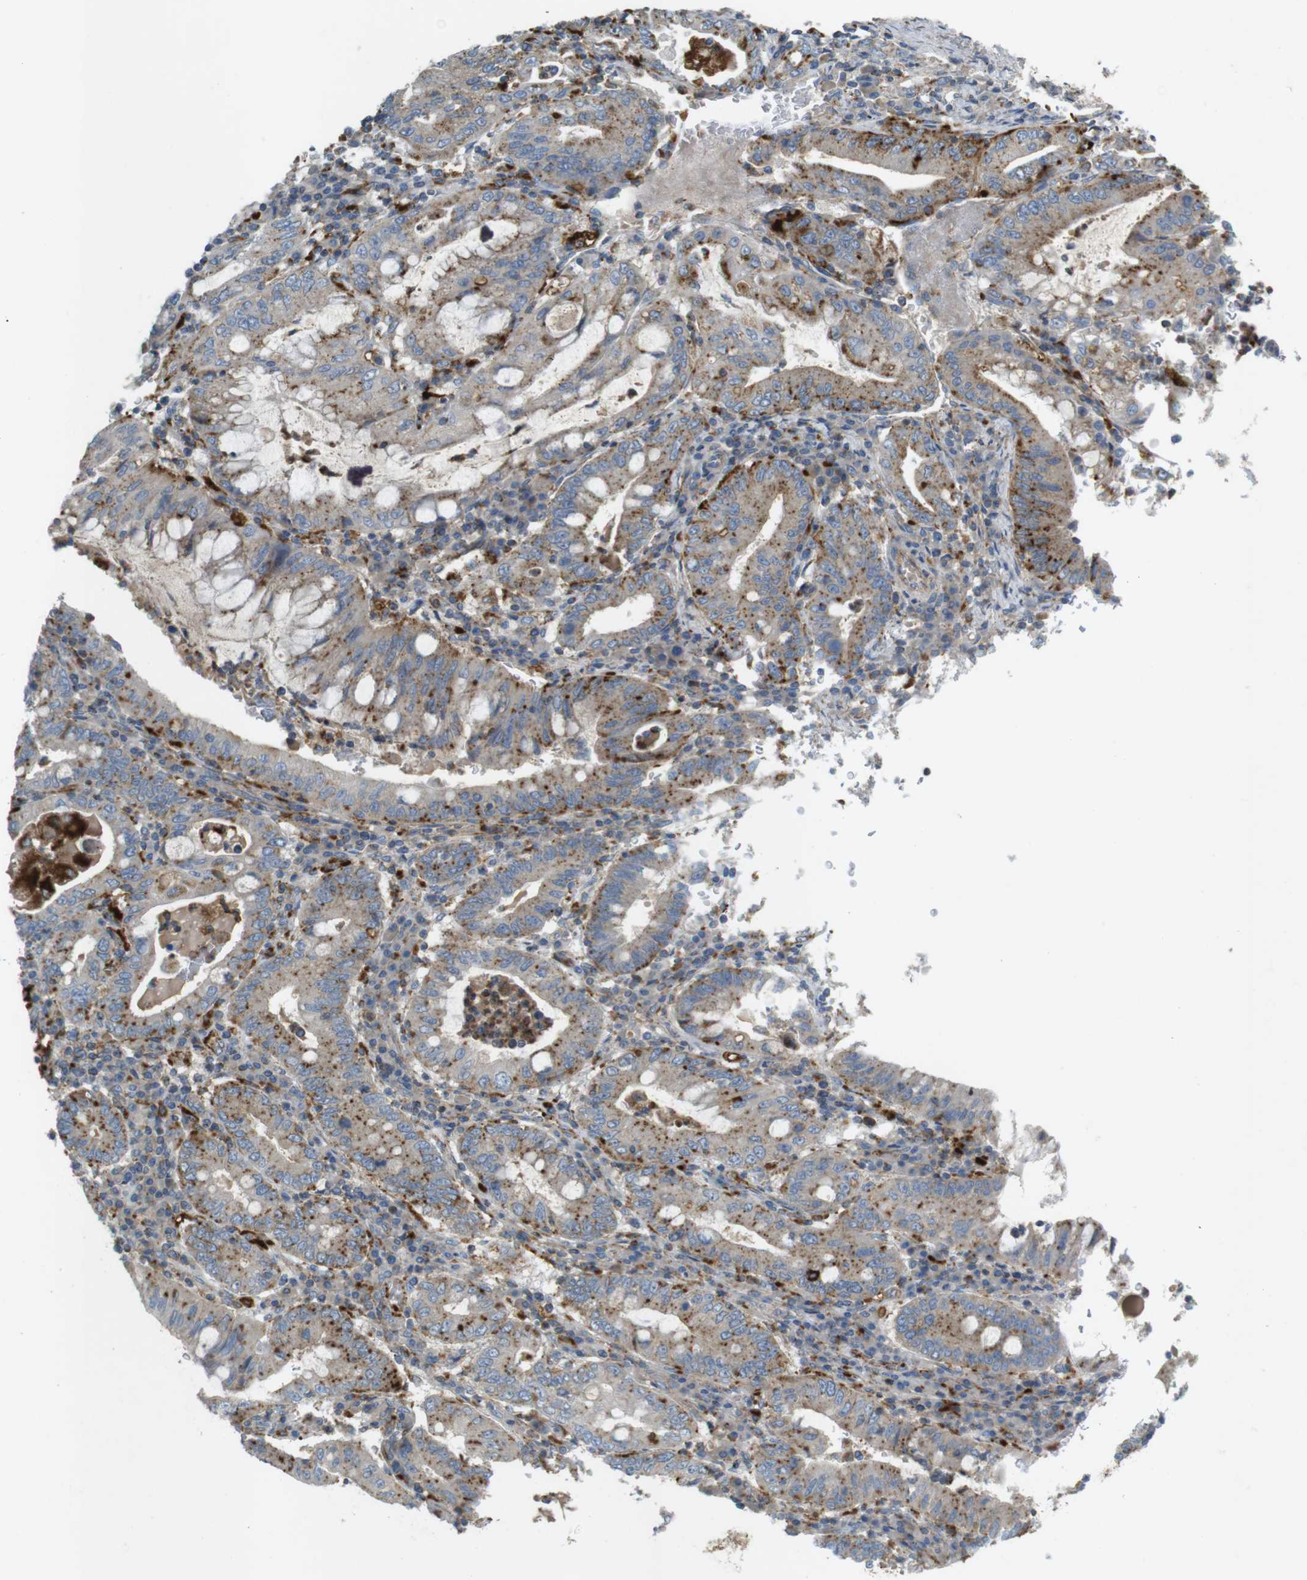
{"staining": {"intensity": "moderate", "quantity": ">75%", "location": "cytoplasmic/membranous"}, "tissue": "stomach cancer", "cell_type": "Tumor cells", "image_type": "cancer", "snomed": [{"axis": "morphology", "description": "Normal tissue, NOS"}, {"axis": "morphology", "description": "Adenocarcinoma, NOS"}, {"axis": "topography", "description": "Esophagus"}, {"axis": "topography", "description": "Stomach, upper"}, {"axis": "topography", "description": "Peripheral nerve tissue"}], "caption": "There is medium levels of moderate cytoplasmic/membranous staining in tumor cells of stomach adenocarcinoma, as demonstrated by immunohistochemical staining (brown color).", "gene": "LAMP1", "patient": {"sex": "male", "age": 62}}